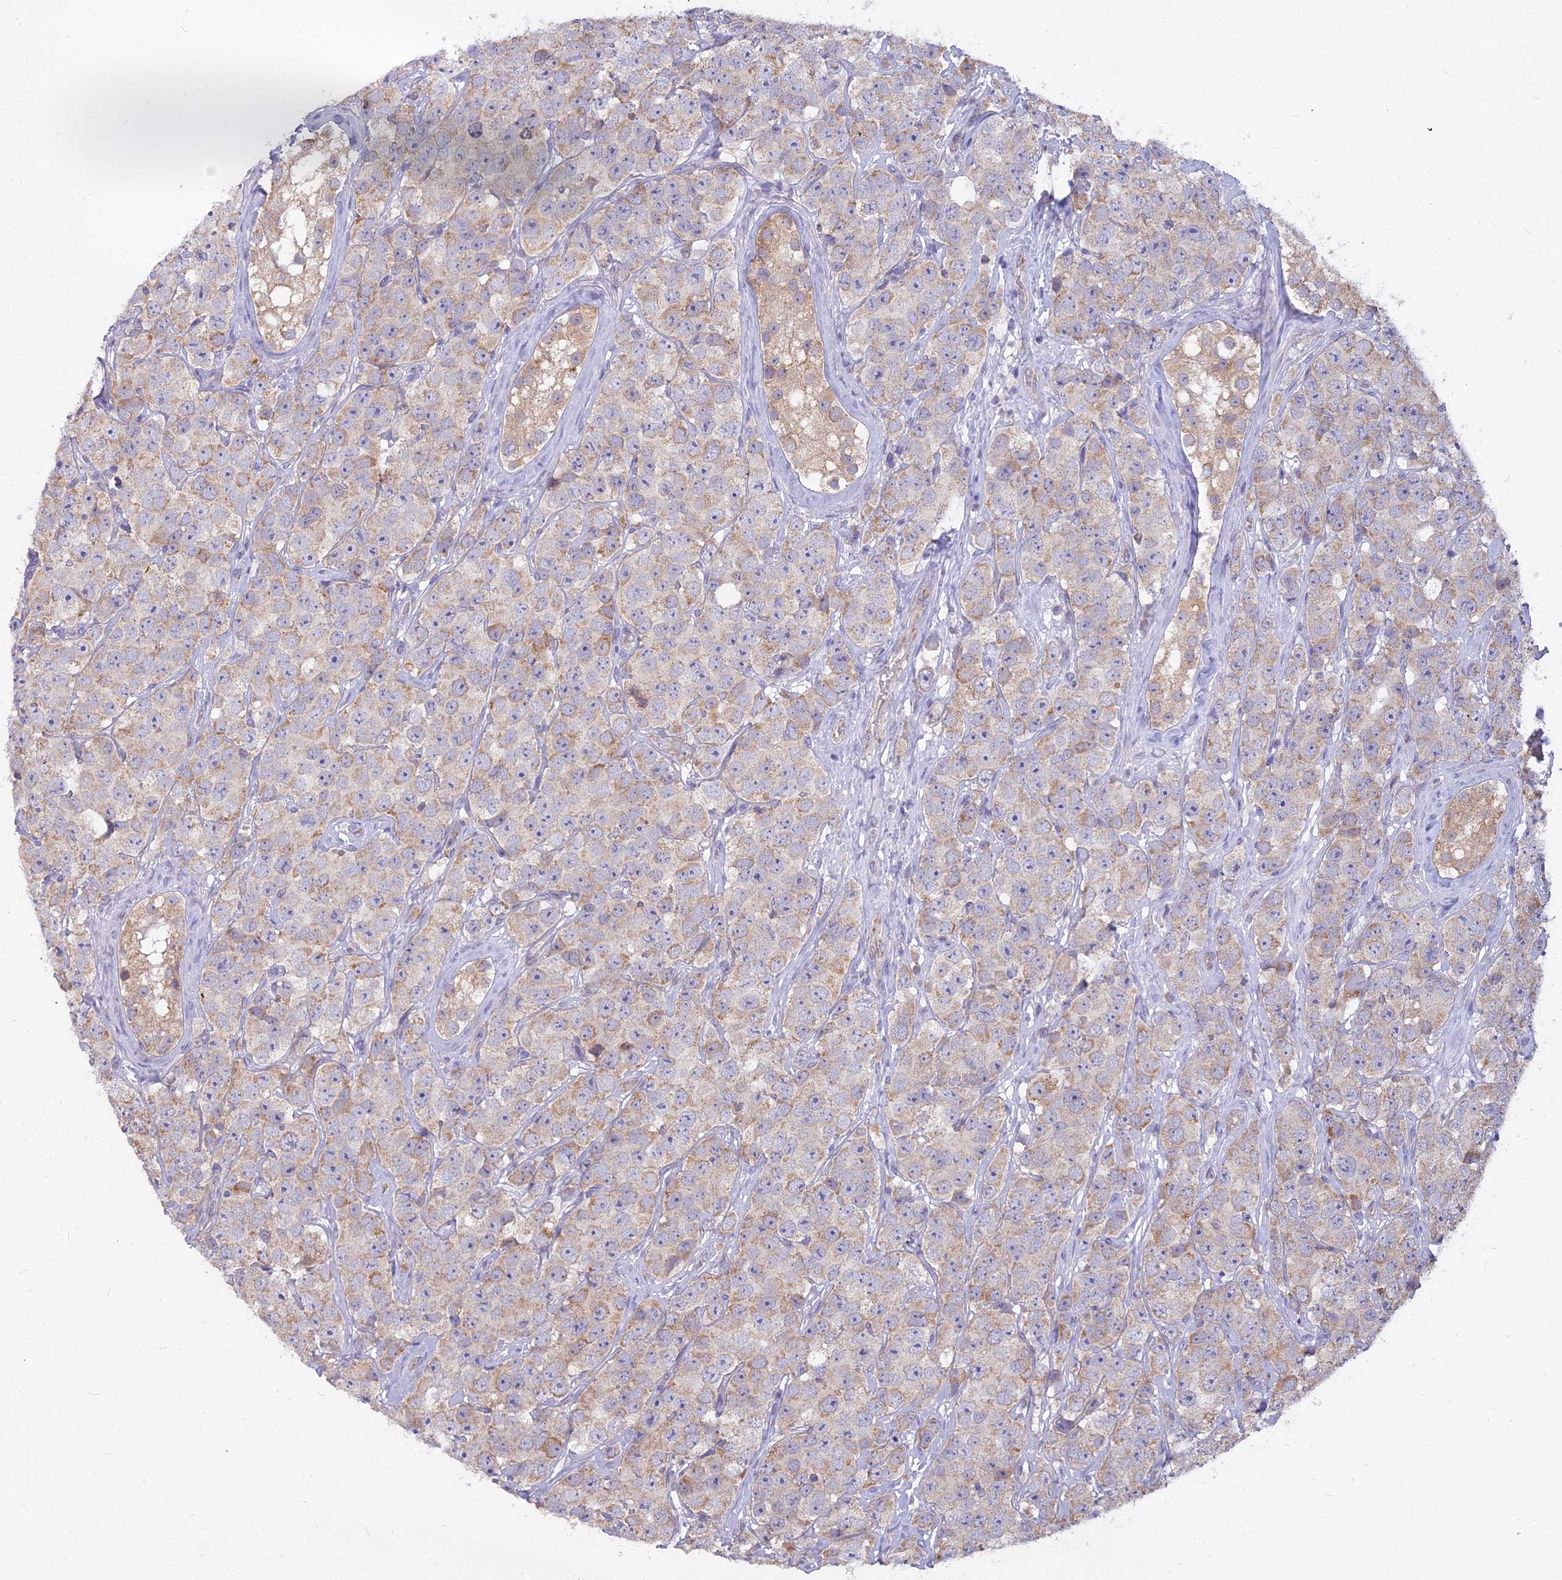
{"staining": {"intensity": "weak", "quantity": ">75%", "location": "cytoplasmic/membranous"}, "tissue": "testis cancer", "cell_type": "Tumor cells", "image_type": "cancer", "snomed": [{"axis": "morphology", "description": "Seminoma, NOS"}, {"axis": "topography", "description": "Testis"}], "caption": "Testis cancer (seminoma) was stained to show a protein in brown. There is low levels of weak cytoplasmic/membranous staining in about >75% of tumor cells.", "gene": "MICU2", "patient": {"sex": "male", "age": 28}}